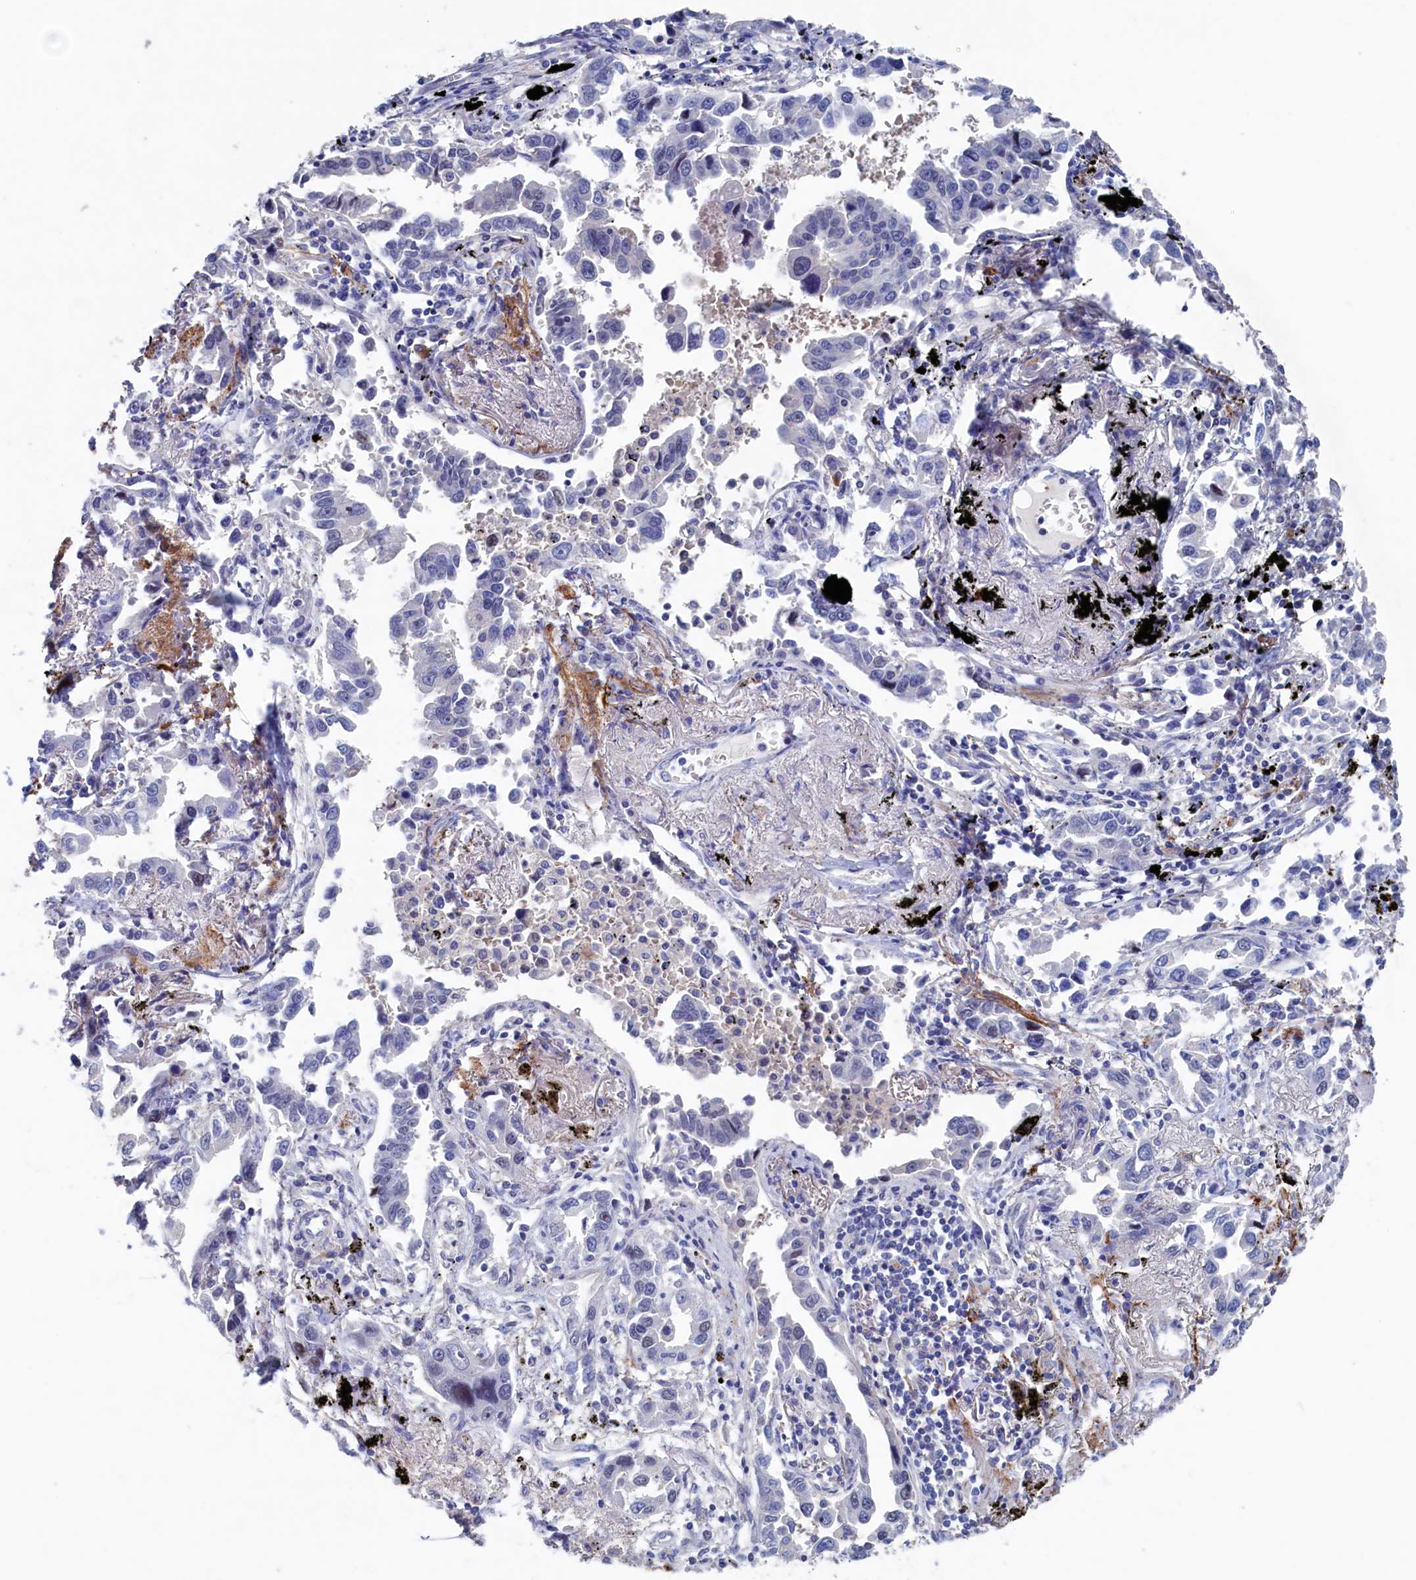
{"staining": {"intensity": "negative", "quantity": "none", "location": "none"}, "tissue": "lung cancer", "cell_type": "Tumor cells", "image_type": "cancer", "snomed": [{"axis": "morphology", "description": "Adenocarcinoma, NOS"}, {"axis": "topography", "description": "Lung"}], "caption": "DAB immunohistochemical staining of lung cancer (adenocarcinoma) reveals no significant expression in tumor cells.", "gene": "CBLIF", "patient": {"sex": "male", "age": 67}}